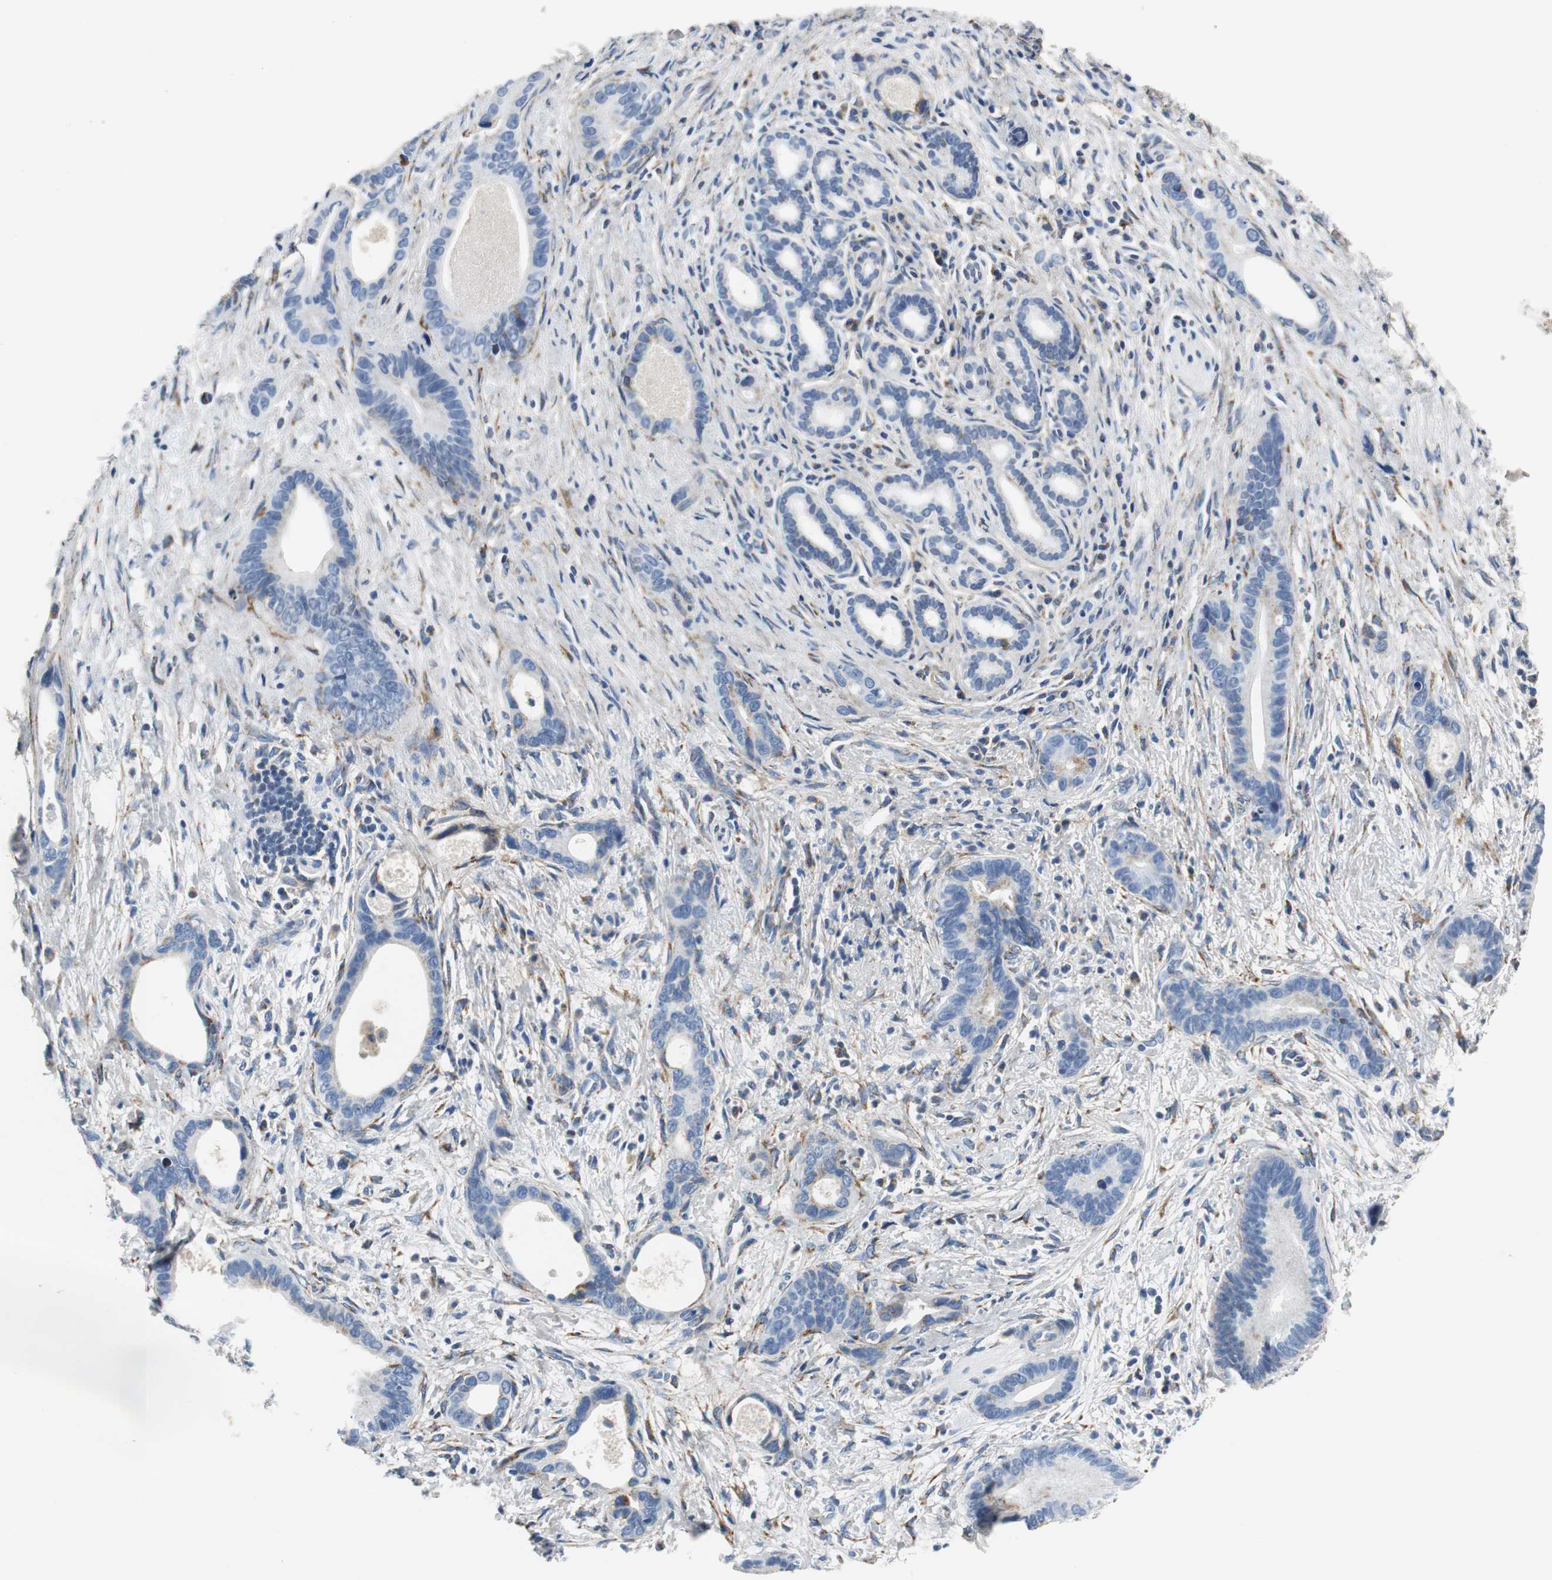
{"staining": {"intensity": "negative", "quantity": "none", "location": "none"}, "tissue": "liver cancer", "cell_type": "Tumor cells", "image_type": "cancer", "snomed": [{"axis": "morphology", "description": "Cholangiocarcinoma"}, {"axis": "topography", "description": "Liver"}], "caption": "Immunohistochemistry (IHC) of human cholangiocarcinoma (liver) reveals no expression in tumor cells.", "gene": "C1QTNF7", "patient": {"sex": "female", "age": 55}}